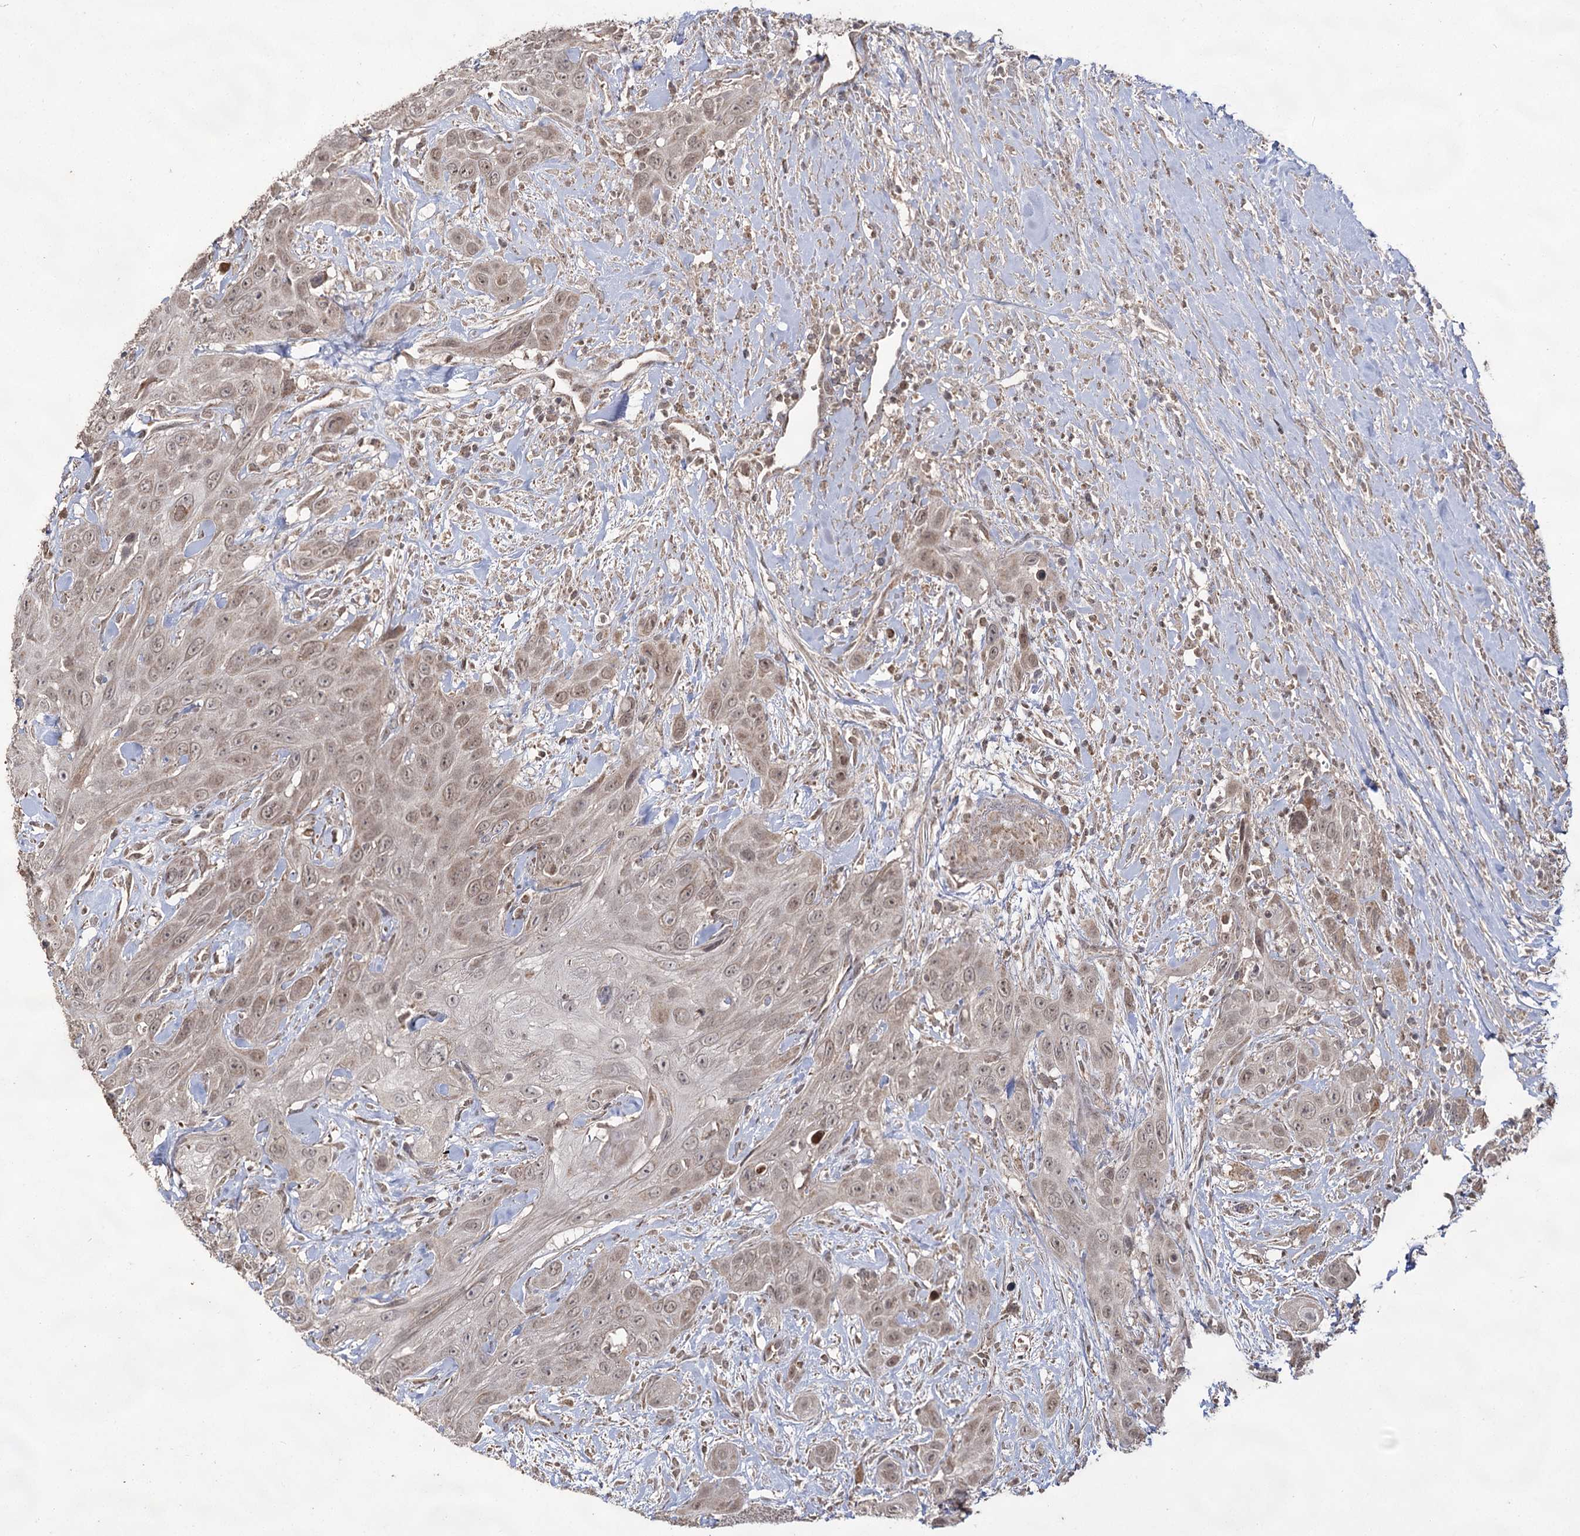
{"staining": {"intensity": "weak", "quantity": ">75%", "location": "cytoplasmic/membranous,nuclear"}, "tissue": "head and neck cancer", "cell_type": "Tumor cells", "image_type": "cancer", "snomed": [{"axis": "morphology", "description": "Squamous cell carcinoma, NOS"}, {"axis": "topography", "description": "Head-Neck"}], "caption": "Head and neck squamous cell carcinoma tissue displays weak cytoplasmic/membranous and nuclear expression in approximately >75% of tumor cells, visualized by immunohistochemistry. The protein is stained brown, and the nuclei are stained in blue (DAB (3,3'-diaminobenzidine) IHC with brightfield microscopy, high magnification).", "gene": "ACTR6", "patient": {"sex": "male", "age": 81}}